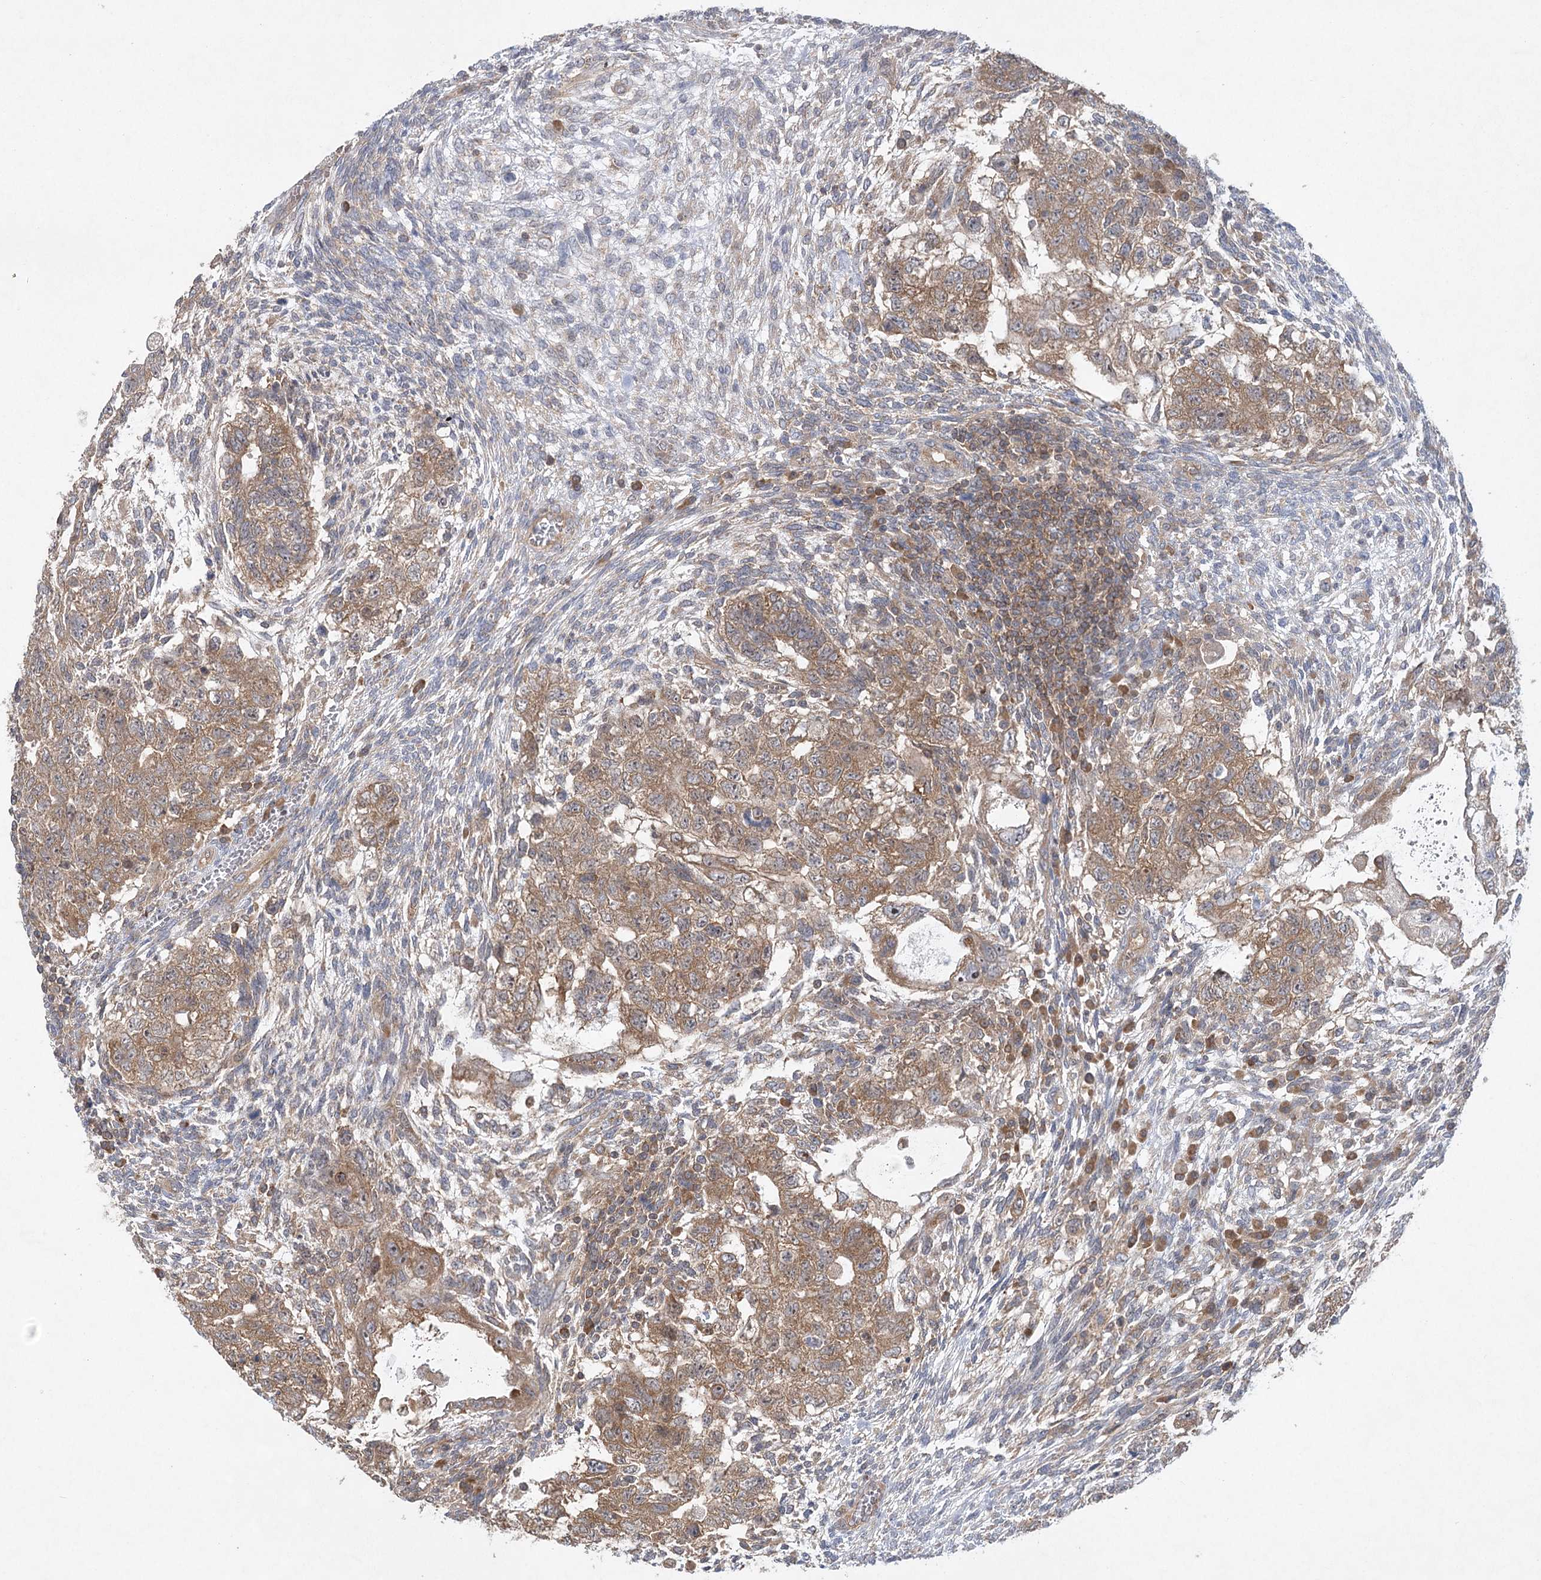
{"staining": {"intensity": "moderate", "quantity": ">75%", "location": "cytoplasmic/membranous"}, "tissue": "testis cancer", "cell_type": "Tumor cells", "image_type": "cancer", "snomed": [{"axis": "morphology", "description": "Carcinoma, Embryonal, NOS"}, {"axis": "topography", "description": "Testis"}], "caption": "Tumor cells display medium levels of moderate cytoplasmic/membranous positivity in about >75% of cells in testis cancer (embryonal carcinoma).", "gene": "EIF3A", "patient": {"sex": "male", "age": 37}}